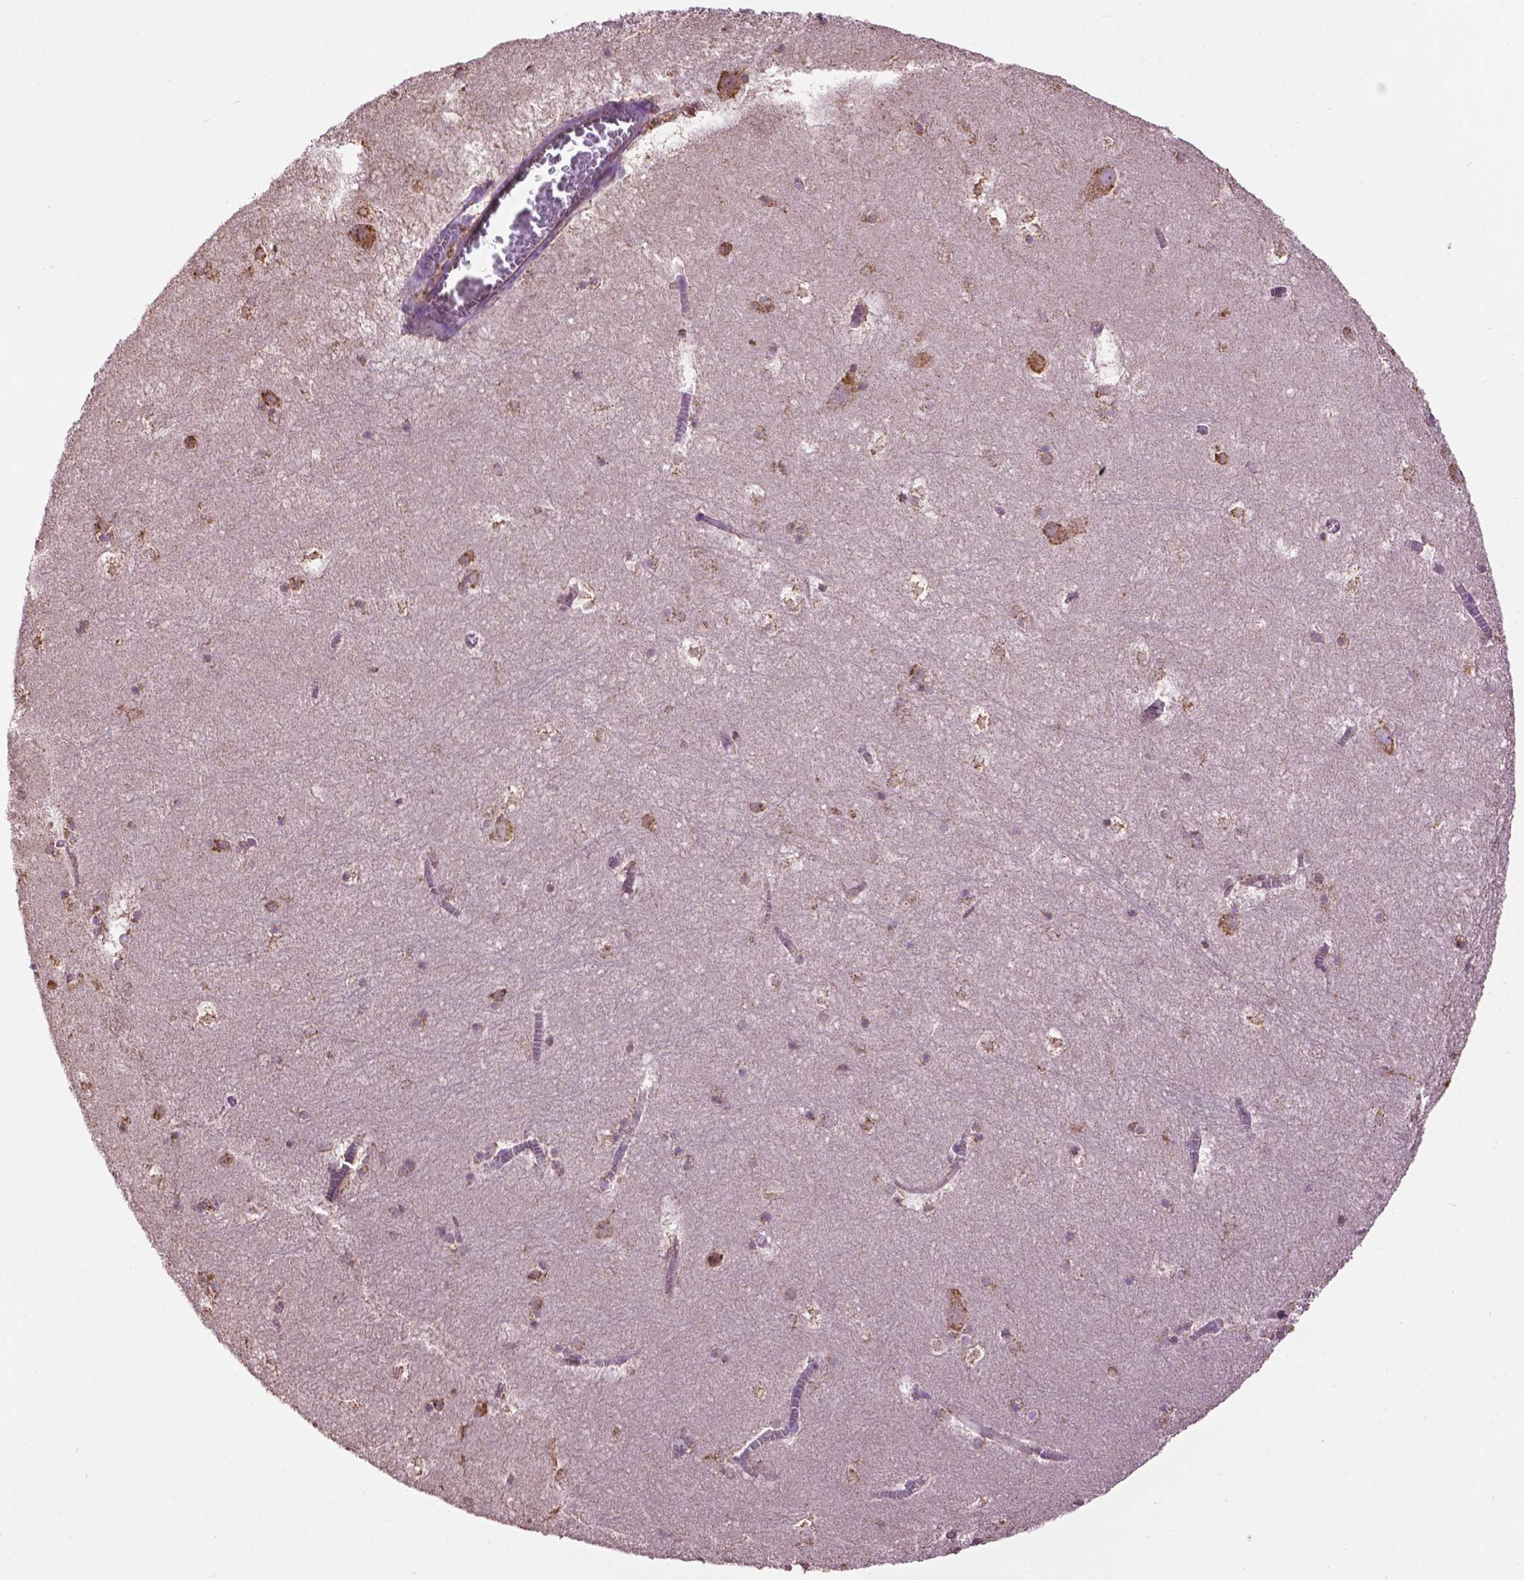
{"staining": {"intensity": "moderate", "quantity": "<25%", "location": "cytoplasmic/membranous"}, "tissue": "hippocampus", "cell_type": "Glial cells", "image_type": "normal", "snomed": [{"axis": "morphology", "description": "Normal tissue, NOS"}, {"axis": "topography", "description": "Hippocampus"}], "caption": "Hippocampus stained for a protein (brown) demonstrates moderate cytoplasmic/membranous positive expression in about <25% of glial cells.", "gene": "PPP2R5E", "patient": {"sex": "male", "age": 45}}